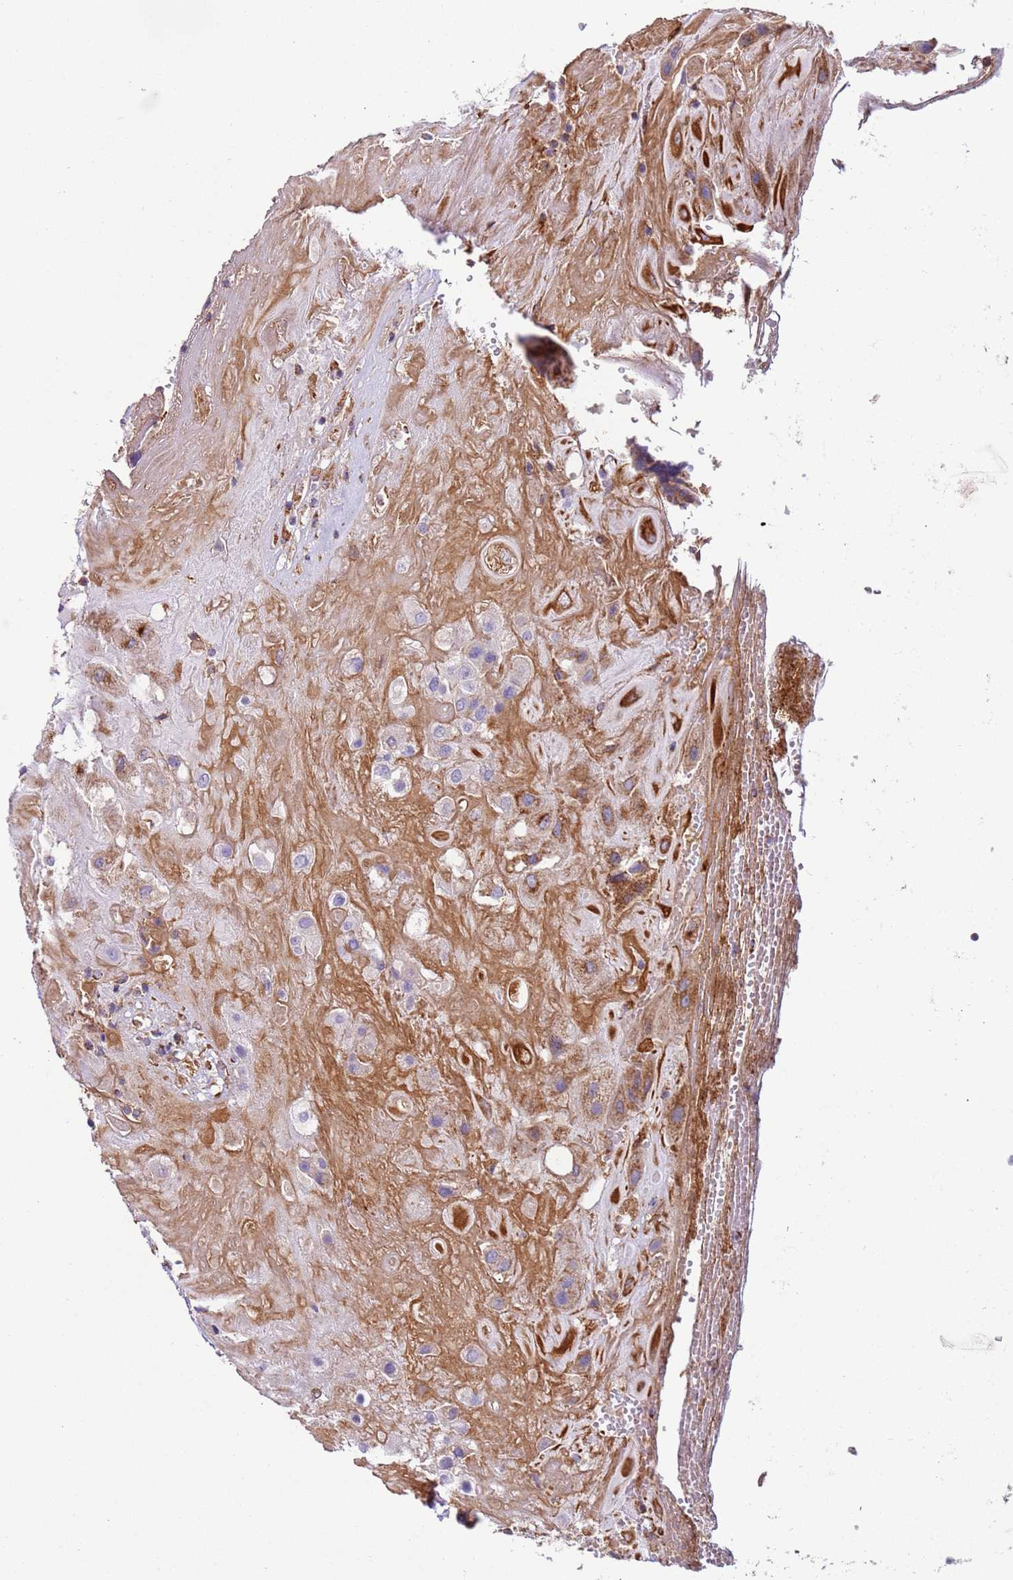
{"staining": {"intensity": "negative", "quantity": "none", "location": "none"}, "tissue": "placenta", "cell_type": "Decidual cells", "image_type": "normal", "snomed": [{"axis": "morphology", "description": "Normal tissue, NOS"}, {"axis": "topography", "description": "Placenta"}], "caption": "Immunohistochemical staining of normal human placenta shows no significant expression in decidual cells.", "gene": "MRPL20", "patient": {"sex": "female", "age": 32}}